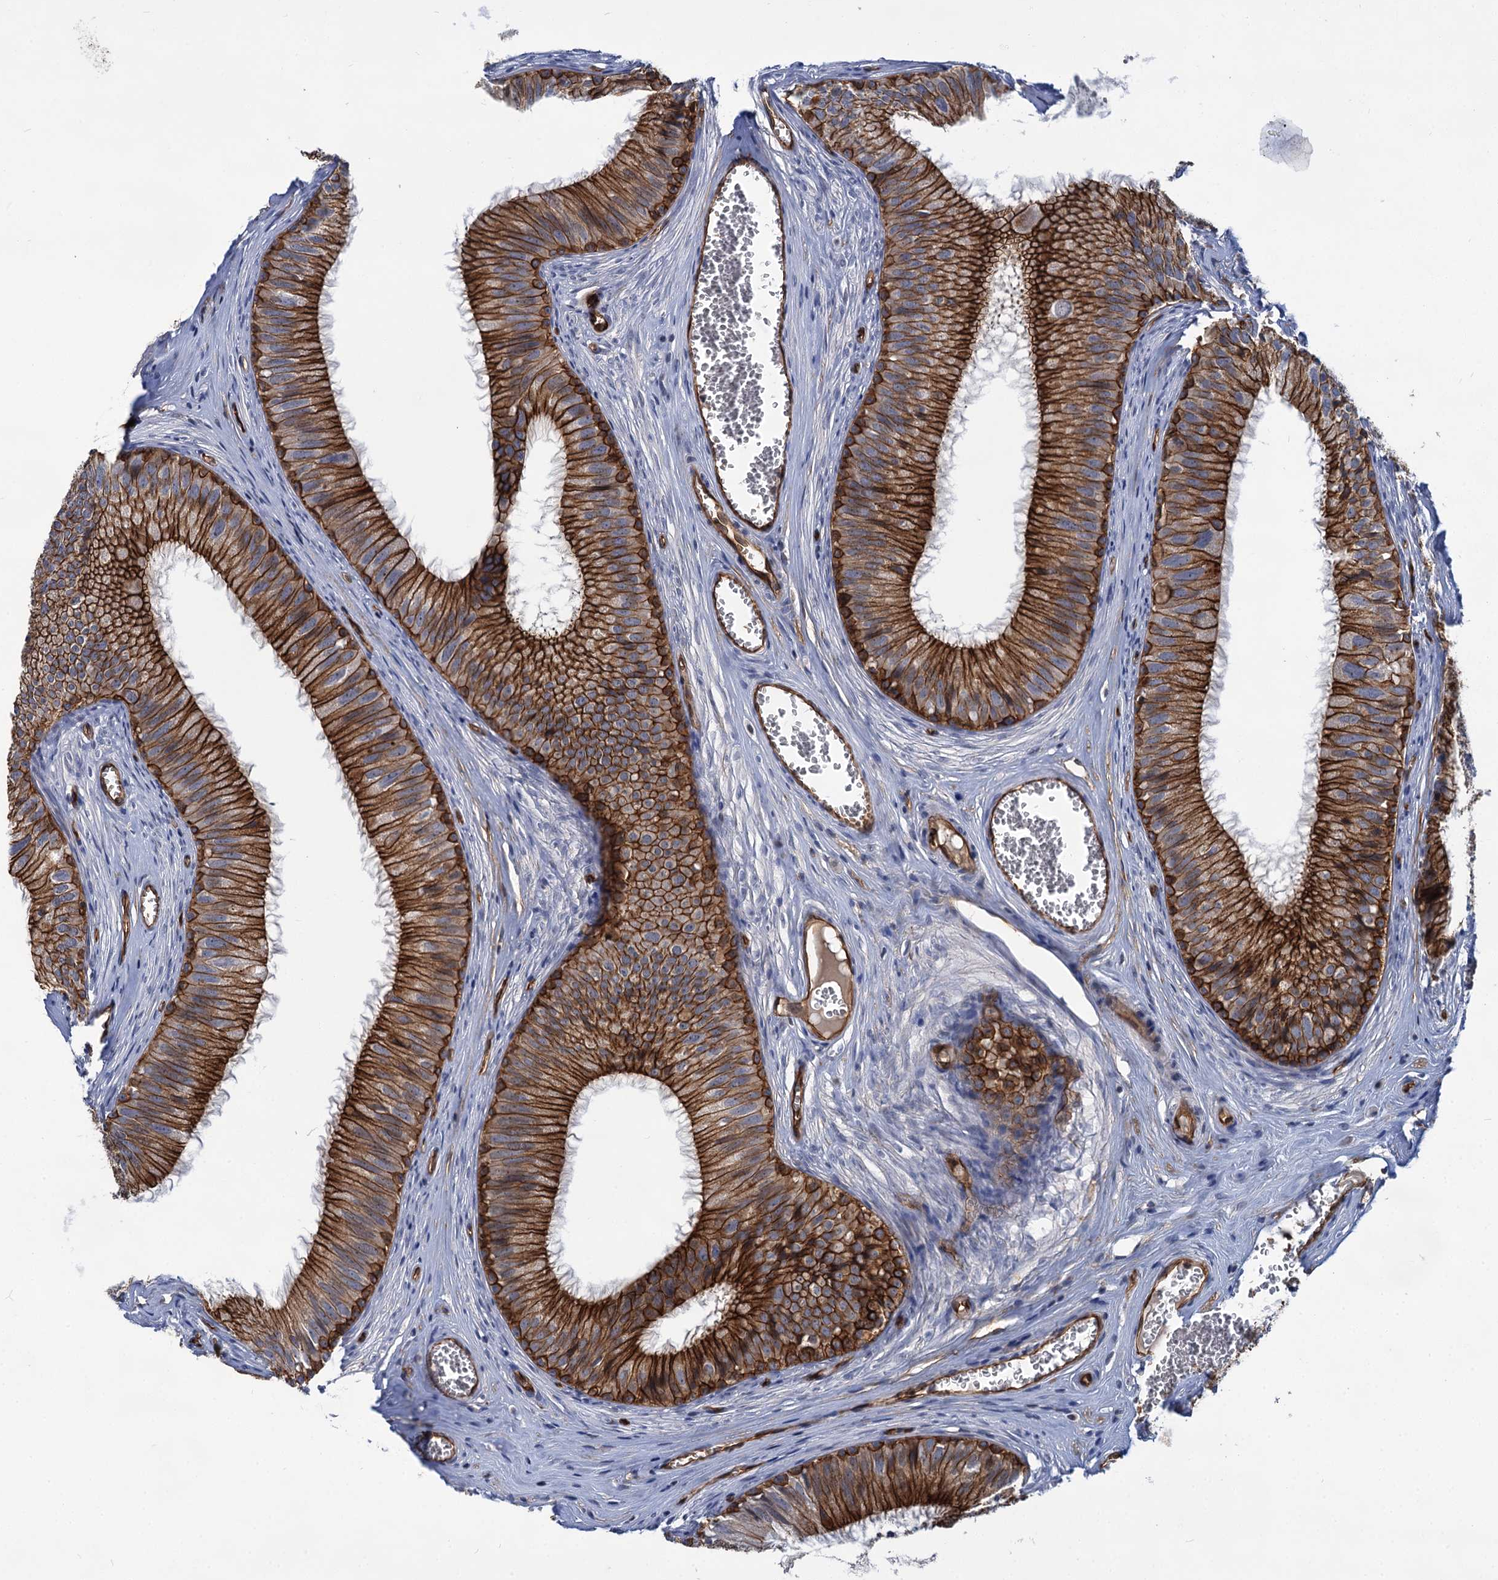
{"staining": {"intensity": "strong", "quantity": ">75%", "location": "cytoplasmic/membranous"}, "tissue": "epididymis", "cell_type": "Glandular cells", "image_type": "normal", "snomed": [{"axis": "morphology", "description": "Normal tissue, NOS"}, {"axis": "topography", "description": "Epididymis"}], "caption": "Glandular cells display strong cytoplasmic/membranous positivity in about >75% of cells in normal epididymis.", "gene": "ABLIM1", "patient": {"sex": "male", "age": 36}}